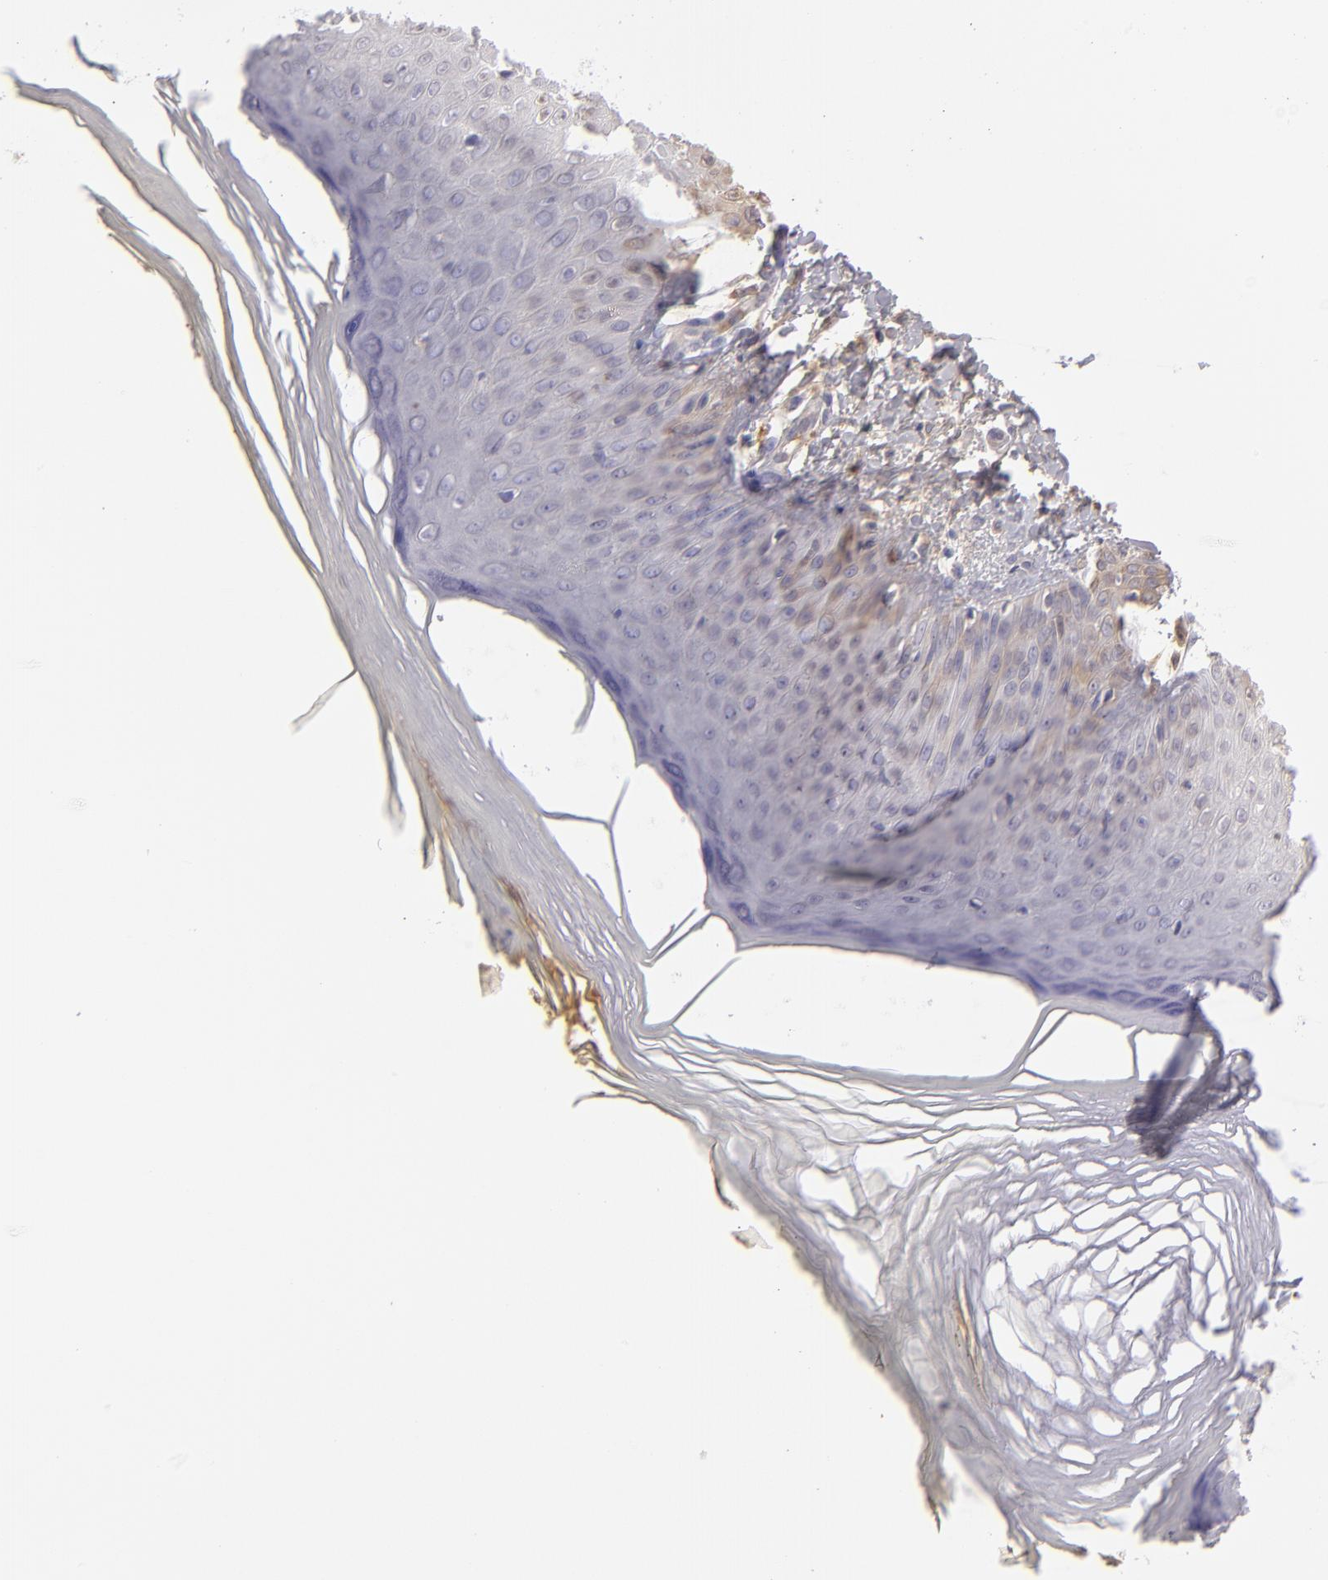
{"staining": {"intensity": "negative", "quantity": "none", "location": "none"}, "tissue": "skin", "cell_type": "Epidermal cells", "image_type": "normal", "snomed": [{"axis": "morphology", "description": "Normal tissue, NOS"}, {"axis": "morphology", "description": "Inflammation, NOS"}, {"axis": "topography", "description": "Soft tissue"}, {"axis": "topography", "description": "Anal"}], "caption": "A high-resolution micrograph shows immunohistochemistry (IHC) staining of normal skin, which demonstrates no significant staining in epidermal cells. (IHC, brightfield microscopy, high magnification).", "gene": "SERPINA1", "patient": {"sex": "female", "age": 15}}